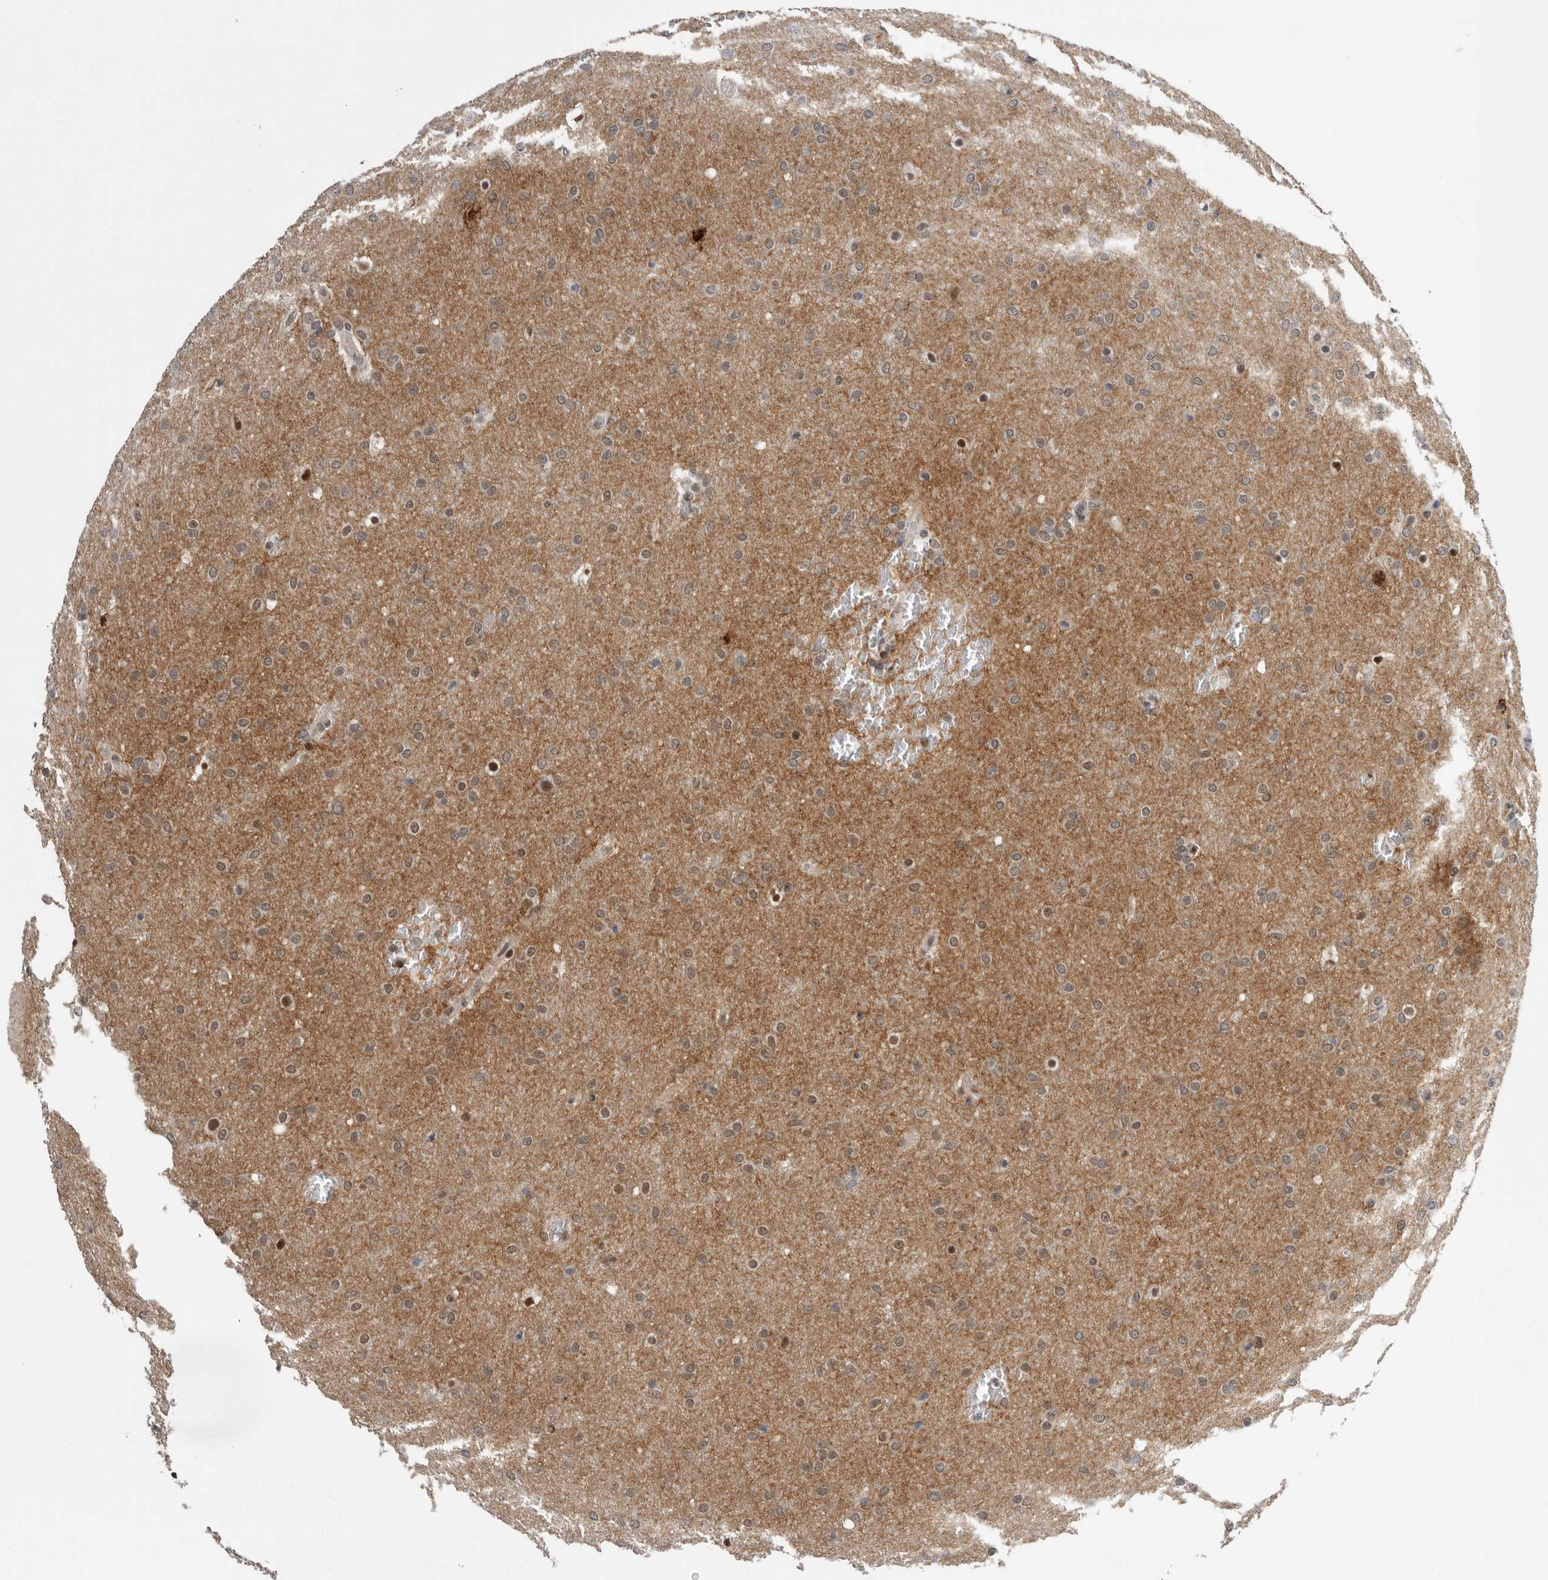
{"staining": {"intensity": "moderate", "quantity": "25%-75%", "location": "nuclear"}, "tissue": "glioma", "cell_type": "Tumor cells", "image_type": "cancer", "snomed": [{"axis": "morphology", "description": "Glioma, malignant, Low grade"}, {"axis": "topography", "description": "Brain"}], "caption": "The photomicrograph exhibits immunohistochemical staining of glioma. There is moderate nuclear expression is appreciated in about 25%-75% of tumor cells.", "gene": "POU5F1", "patient": {"sex": "female", "age": 37}}